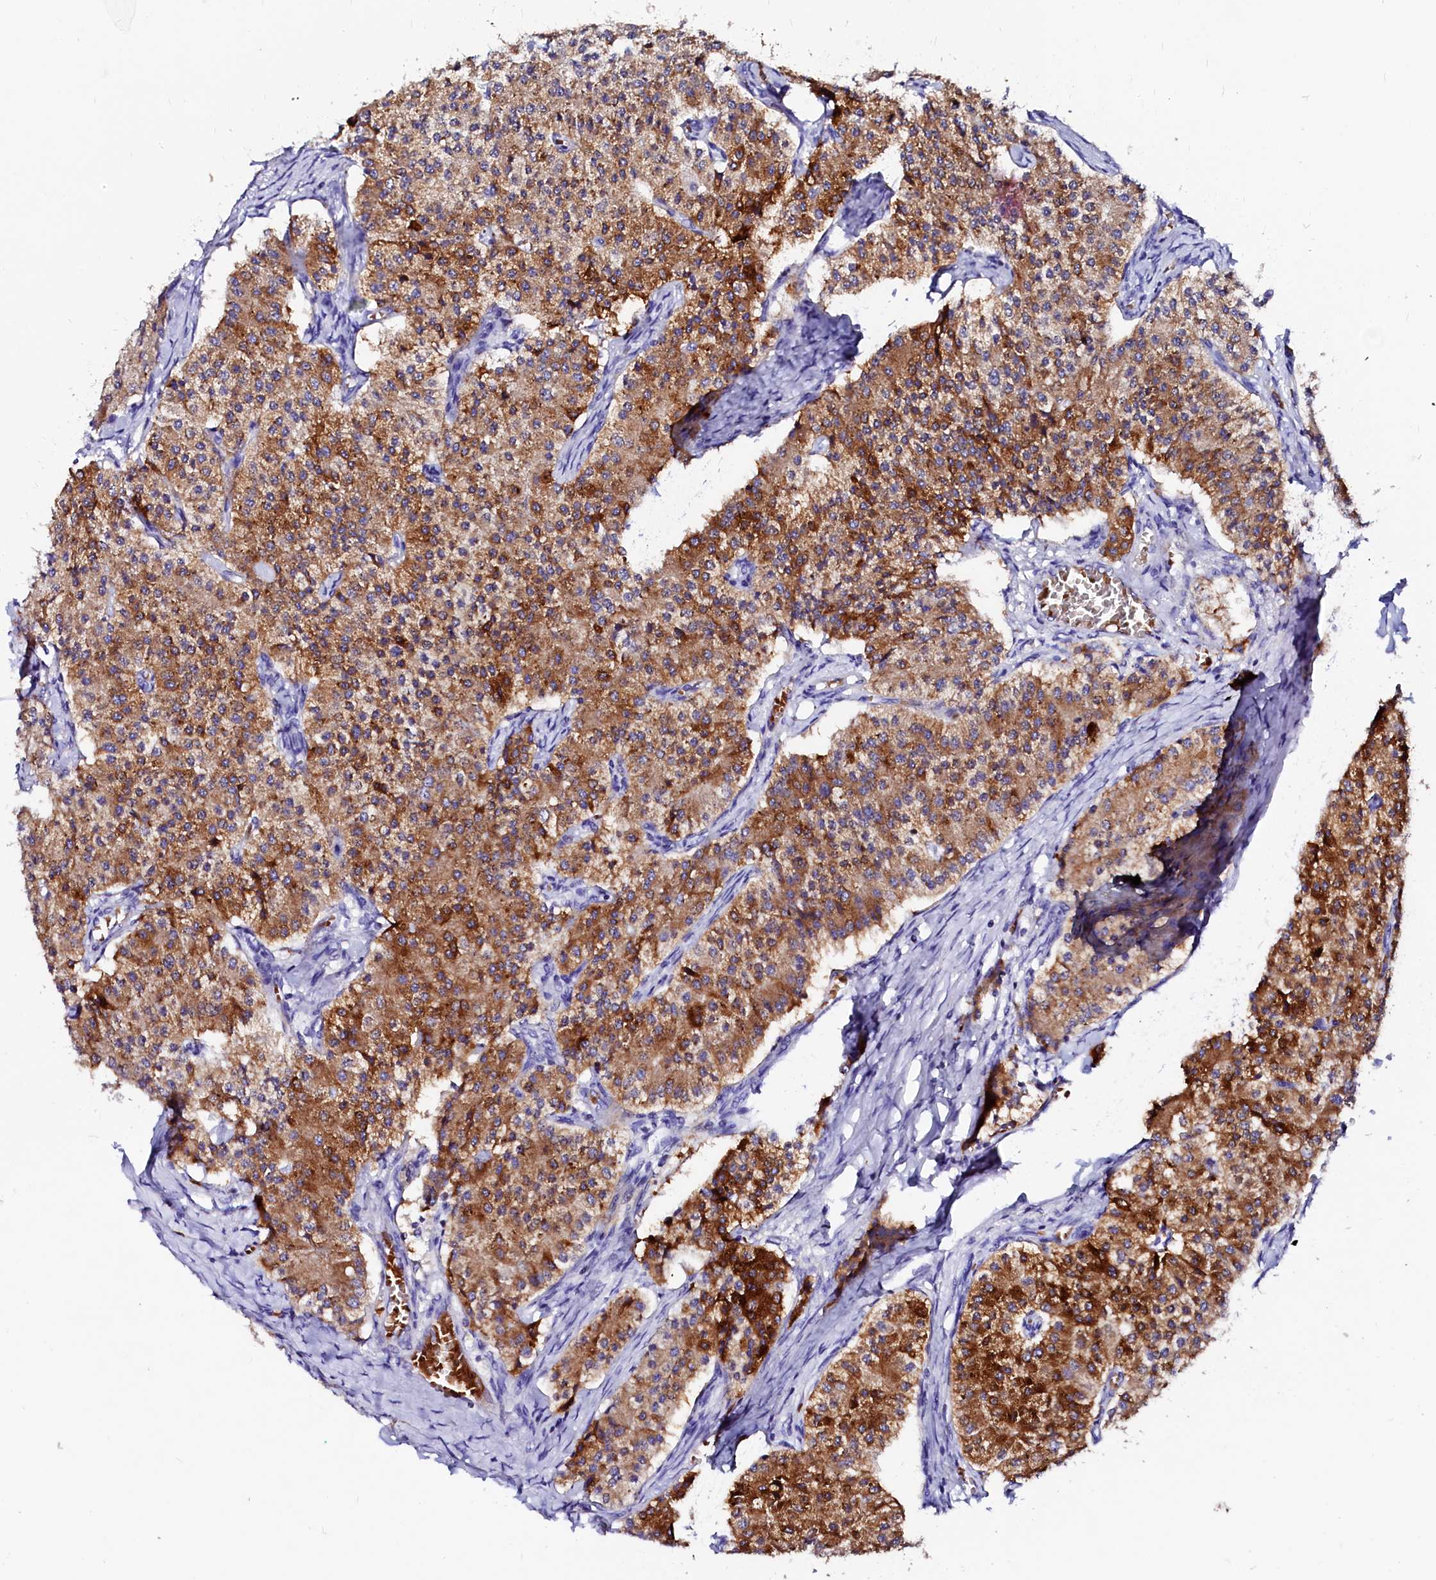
{"staining": {"intensity": "moderate", "quantity": ">75%", "location": "cytoplasmic/membranous"}, "tissue": "carcinoid", "cell_type": "Tumor cells", "image_type": "cancer", "snomed": [{"axis": "morphology", "description": "Carcinoid, malignant, NOS"}, {"axis": "topography", "description": "Colon"}], "caption": "Immunohistochemical staining of carcinoid reveals moderate cytoplasmic/membranous protein positivity in approximately >75% of tumor cells.", "gene": "RAB27A", "patient": {"sex": "female", "age": 52}}